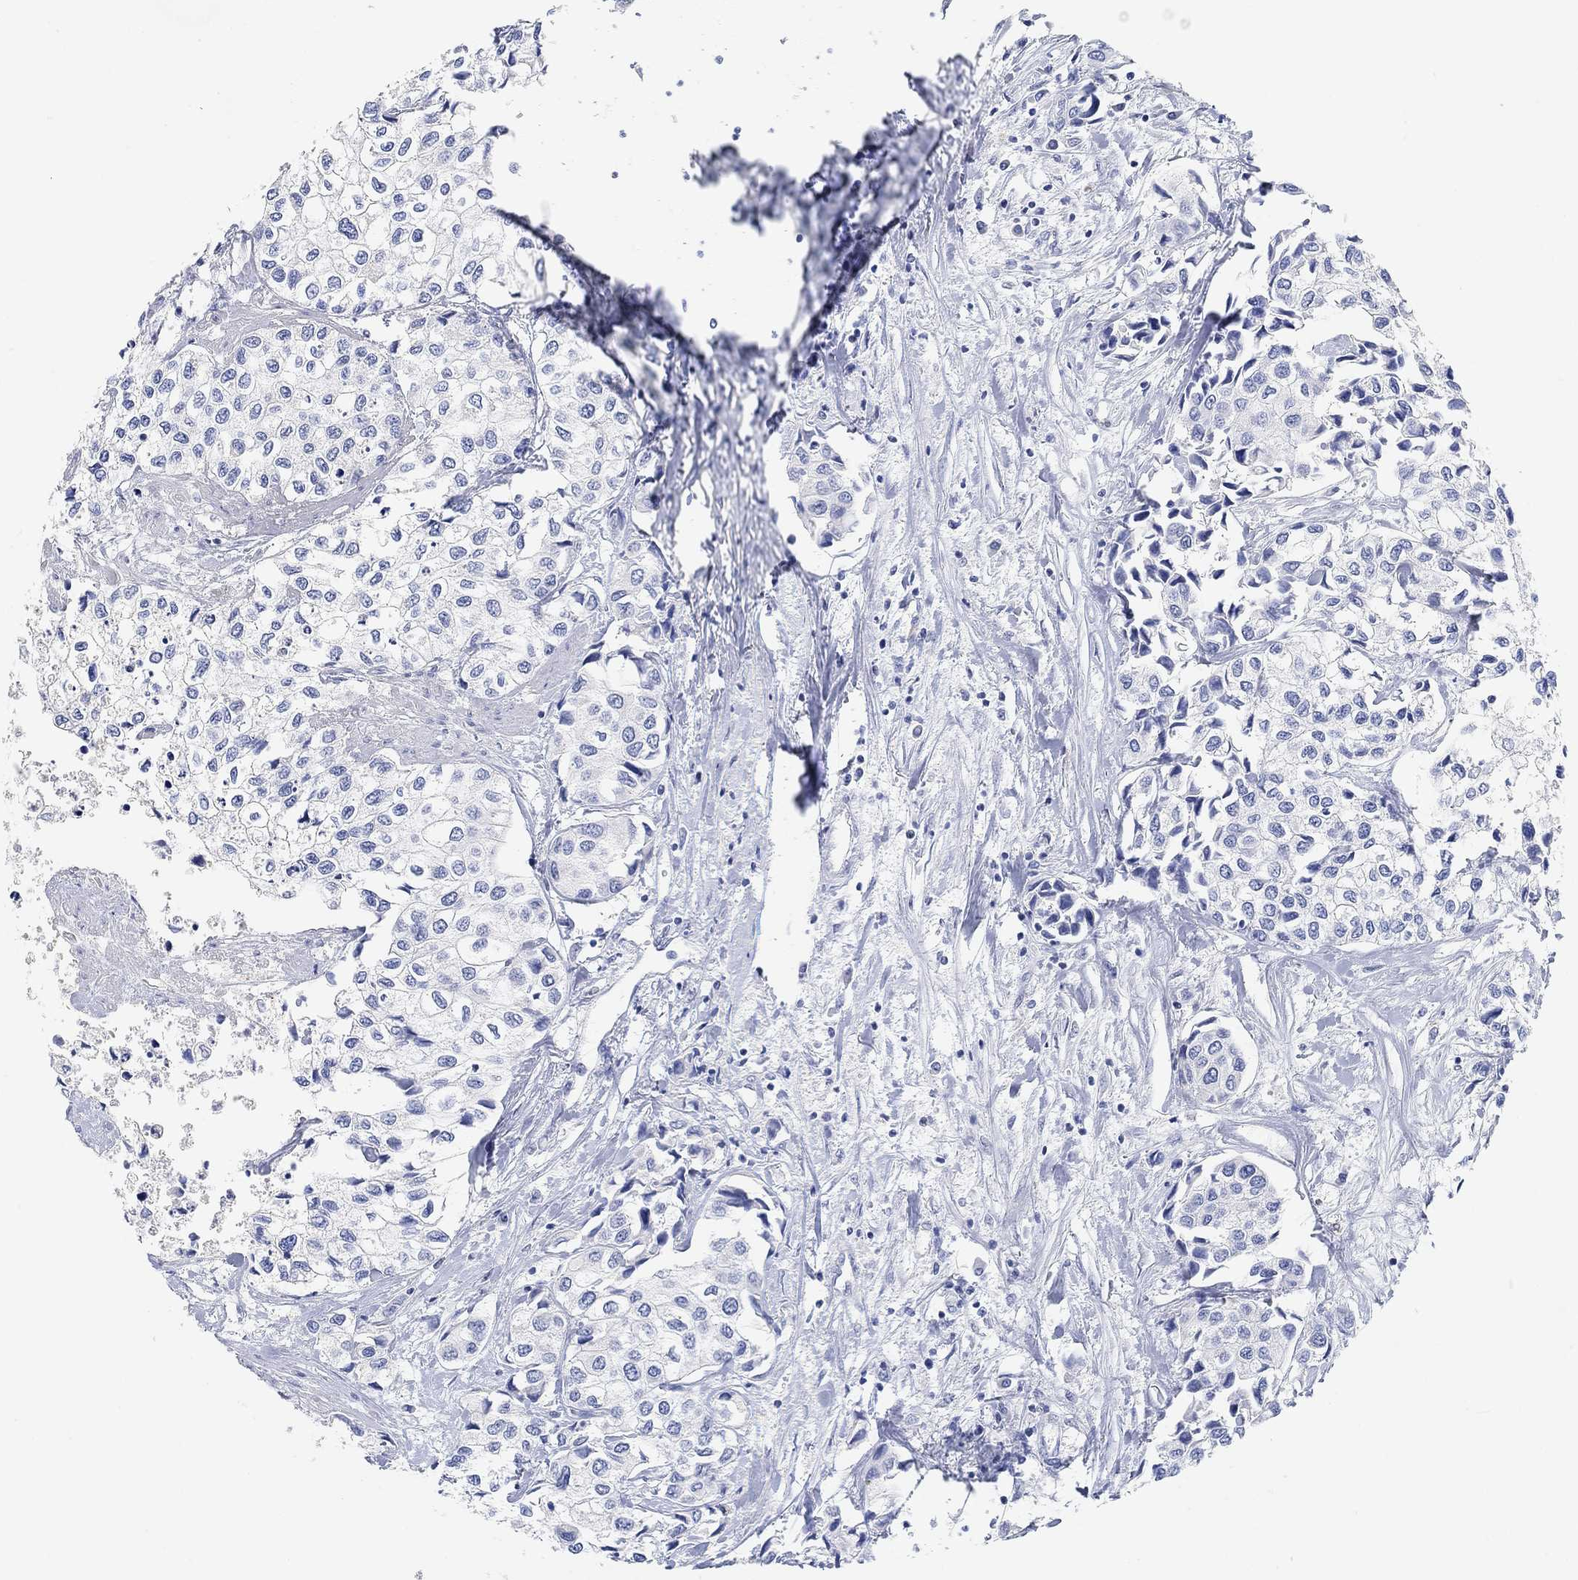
{"staining": {"intensity": "negative", "quantity": "none", "location": "none"}, "tissue": "urothelial cancer", "cell_type": "Tumor cells", "image_type": "cancer", "snomed": [{"axis": "morphology", "description": "Urothelial carcinoma, High grade"}, {"axis": "topography", "description": "Urinary bladder"}], "caption": "Image shows no significant protein staining in tumor cells of high-grade urothelial carcinoma.", "gene": "VAT1L", "patient": {"sex": "male", "age": 73}}